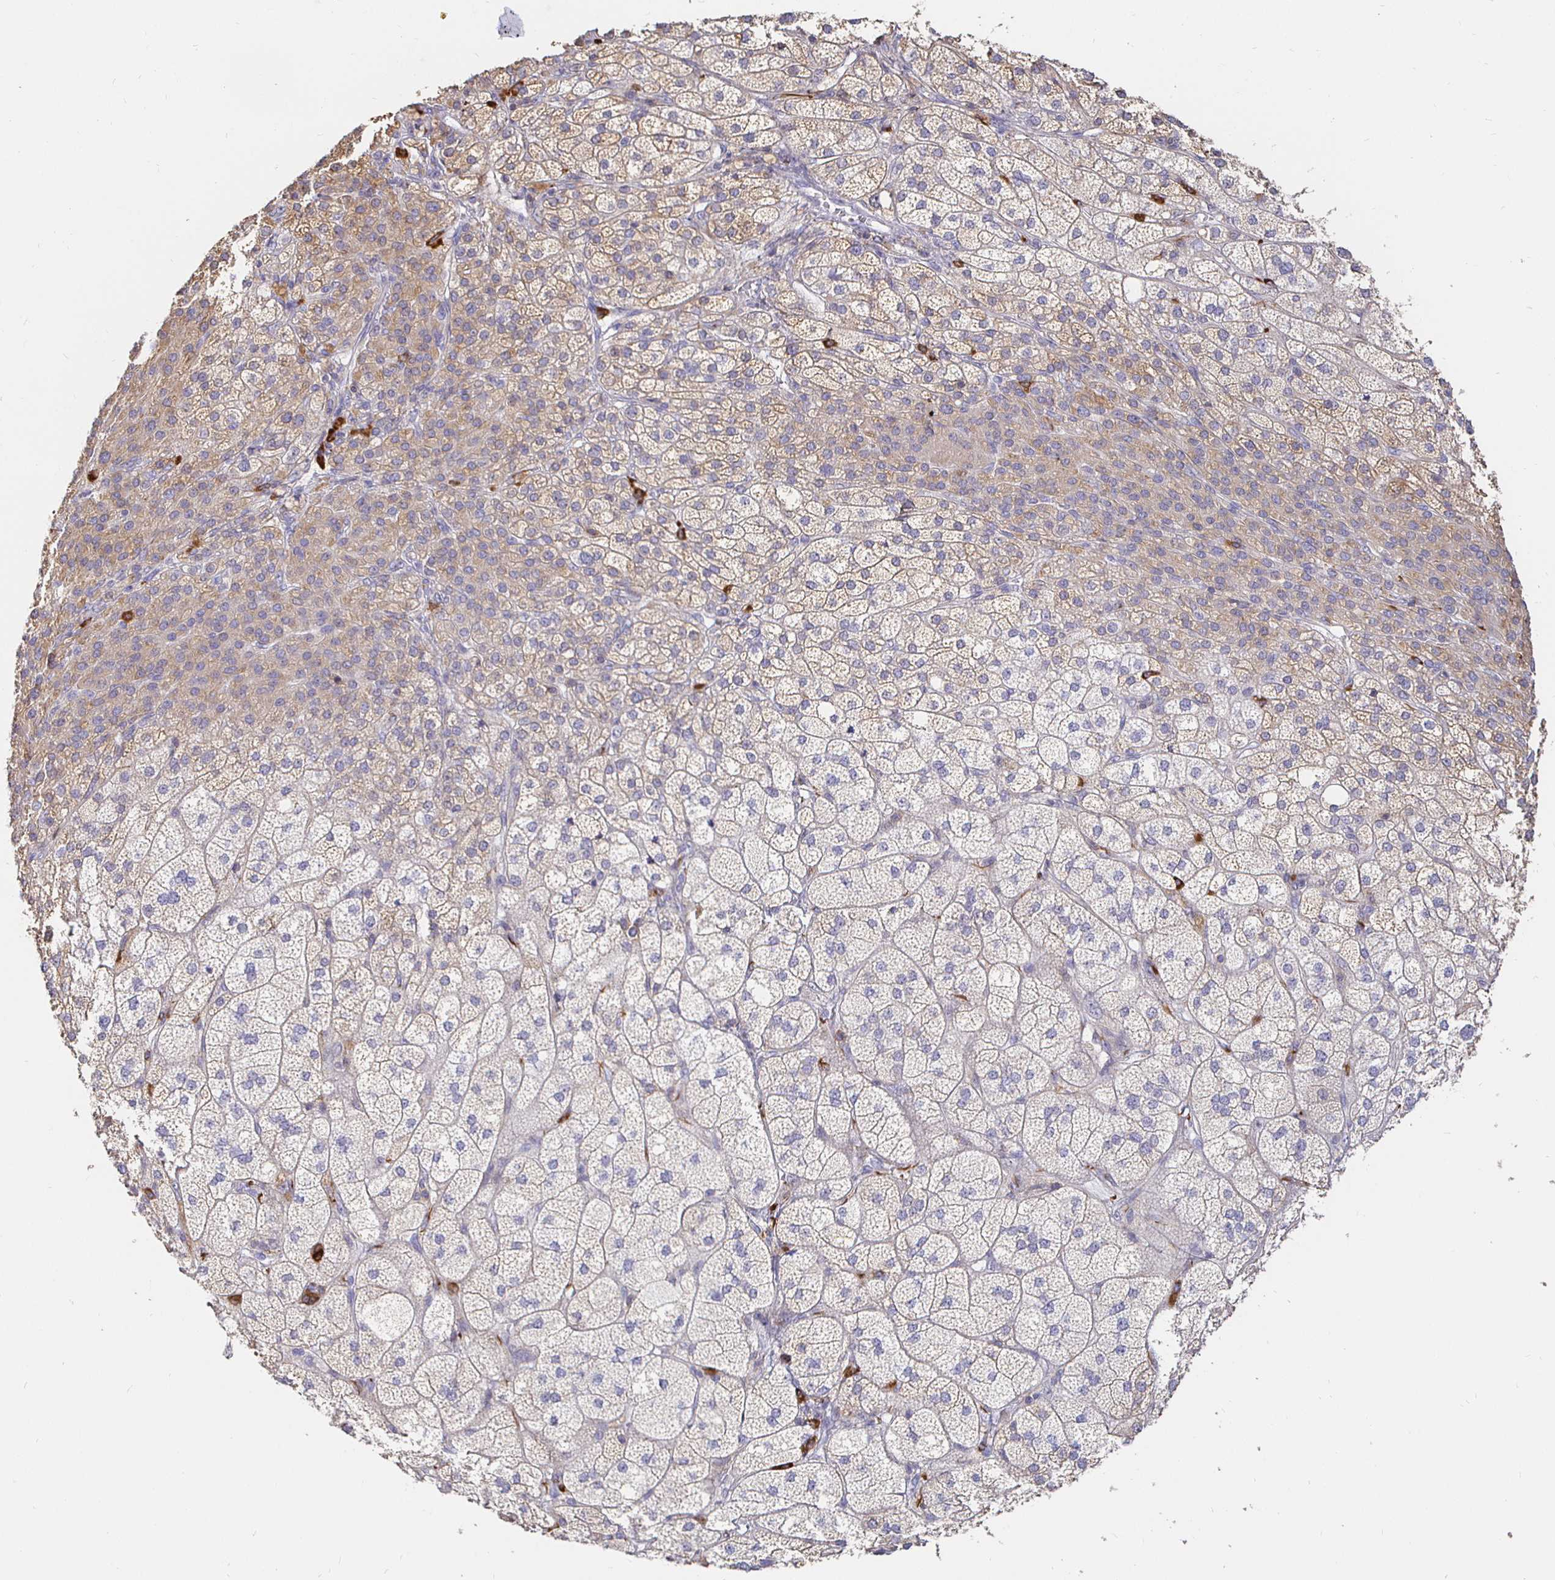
{"staining": {"intensity": "moderate", "quantity": "<25%", "location": "cytoplasmic/membranous"}, "tissue": "adrenal gland", "cell_type": "Glandular cells", "image_type": "normal", "snomed": [{"axis": "morphology", "description": "Normal tissue, NOS"}, {"axis": "topography", "description": "Adrenal gland"}], "caption": "Moderate cytoplasmic/membranous positivity is identified in about <25% of glandular cells in benign adrenal gland.", "gene": "CXCR3", "patient": {"sex": "female", "age": 60}}